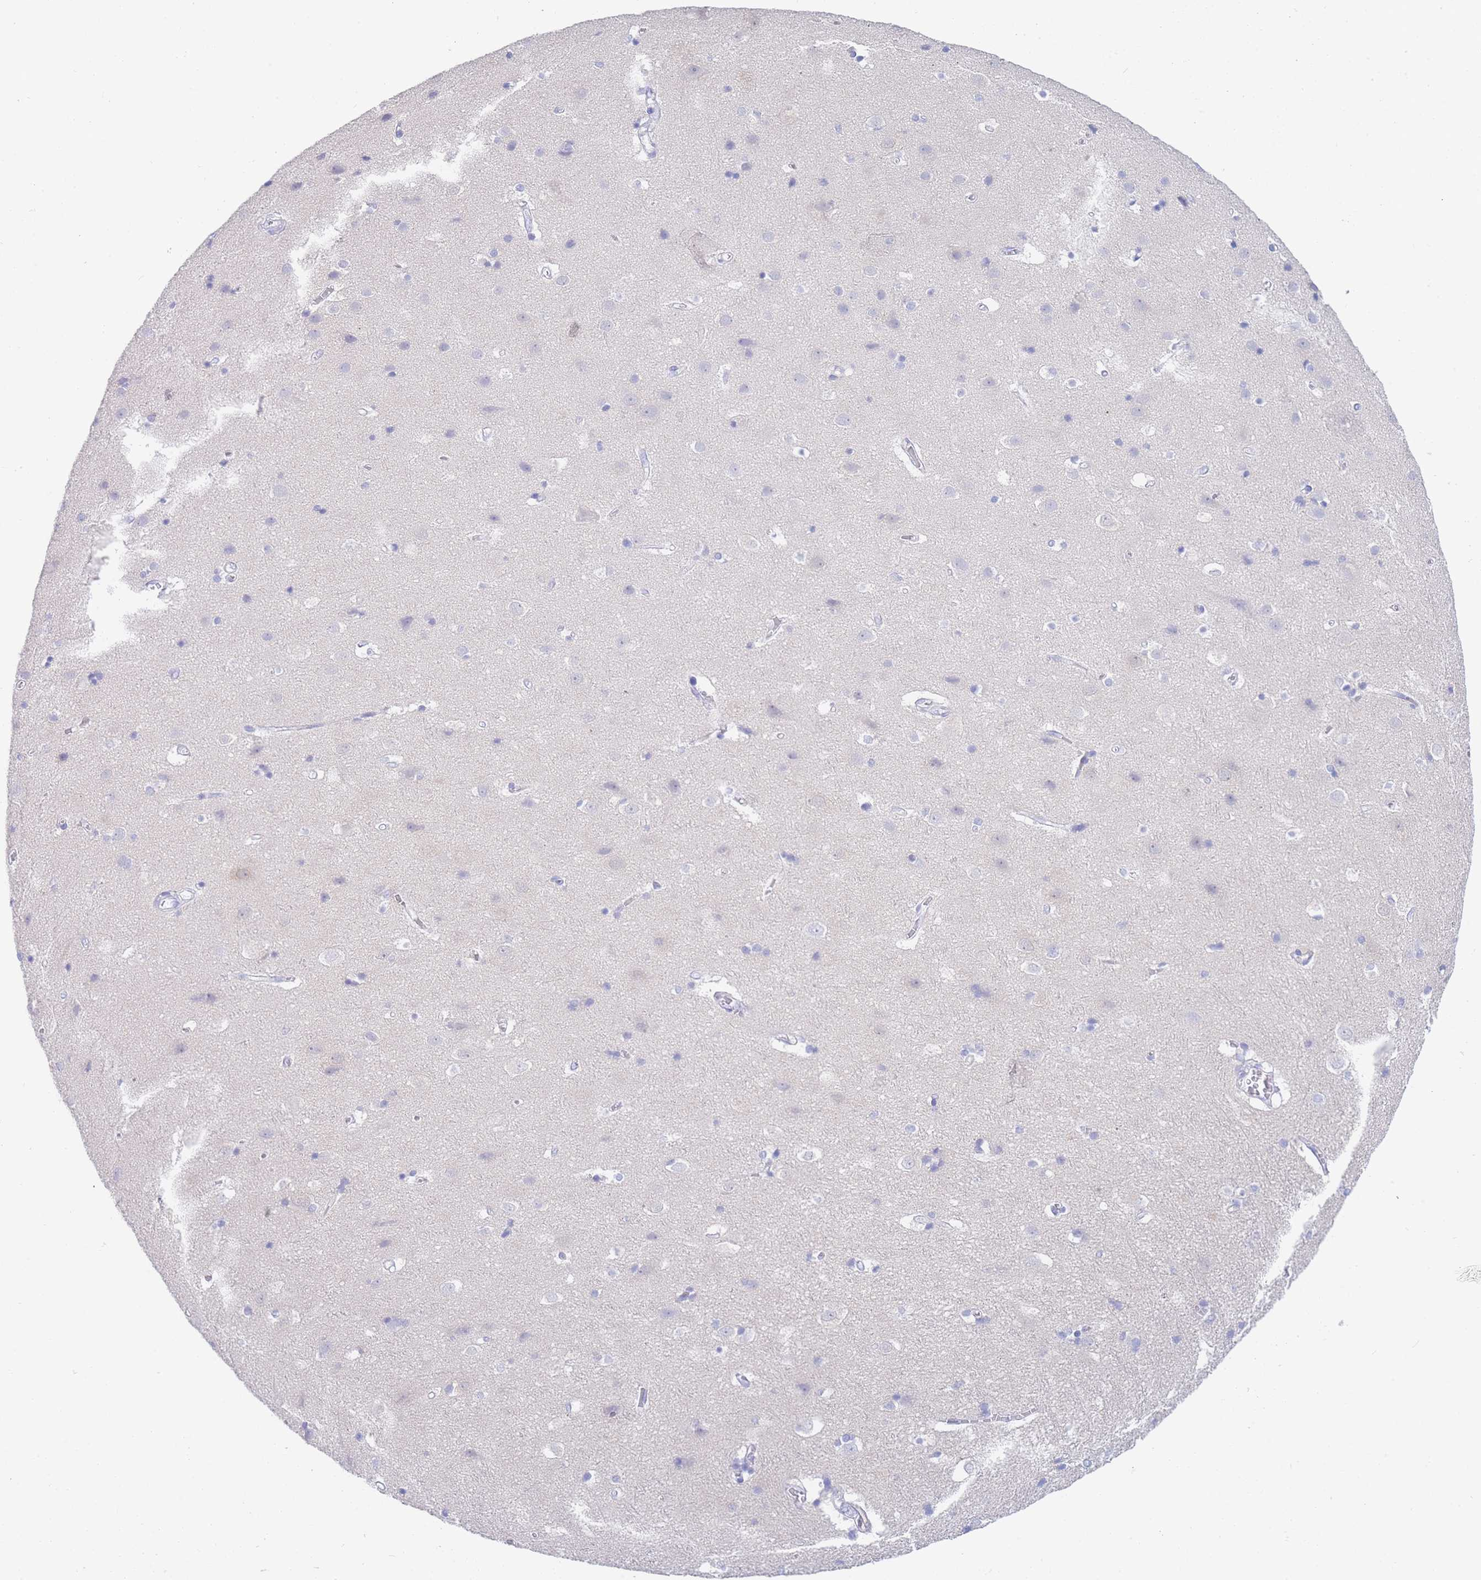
{"staining": {"intensity": "negative", "quantity": "none", "location": "none"}, "tissue": "cerebral cortex", "cell_type": "Endothelial cells", "image_type": "normal", "snomed": [{"axis": "morphology", "description": "Normal tissue, NOS"}, {"axis": "topography", "description": "Cerebral cortex"}], "caption": "Immunohistochemistry of unremarkable human cerebral cortex shows no positivity in endothelial cells. (Stains: DAB IHC with hematoxylin counter stain, Microscopy: brightfield microscopy at high magnification).", "gene": "LZTFL1", "patient": {"sex": "male", "age": 54}}